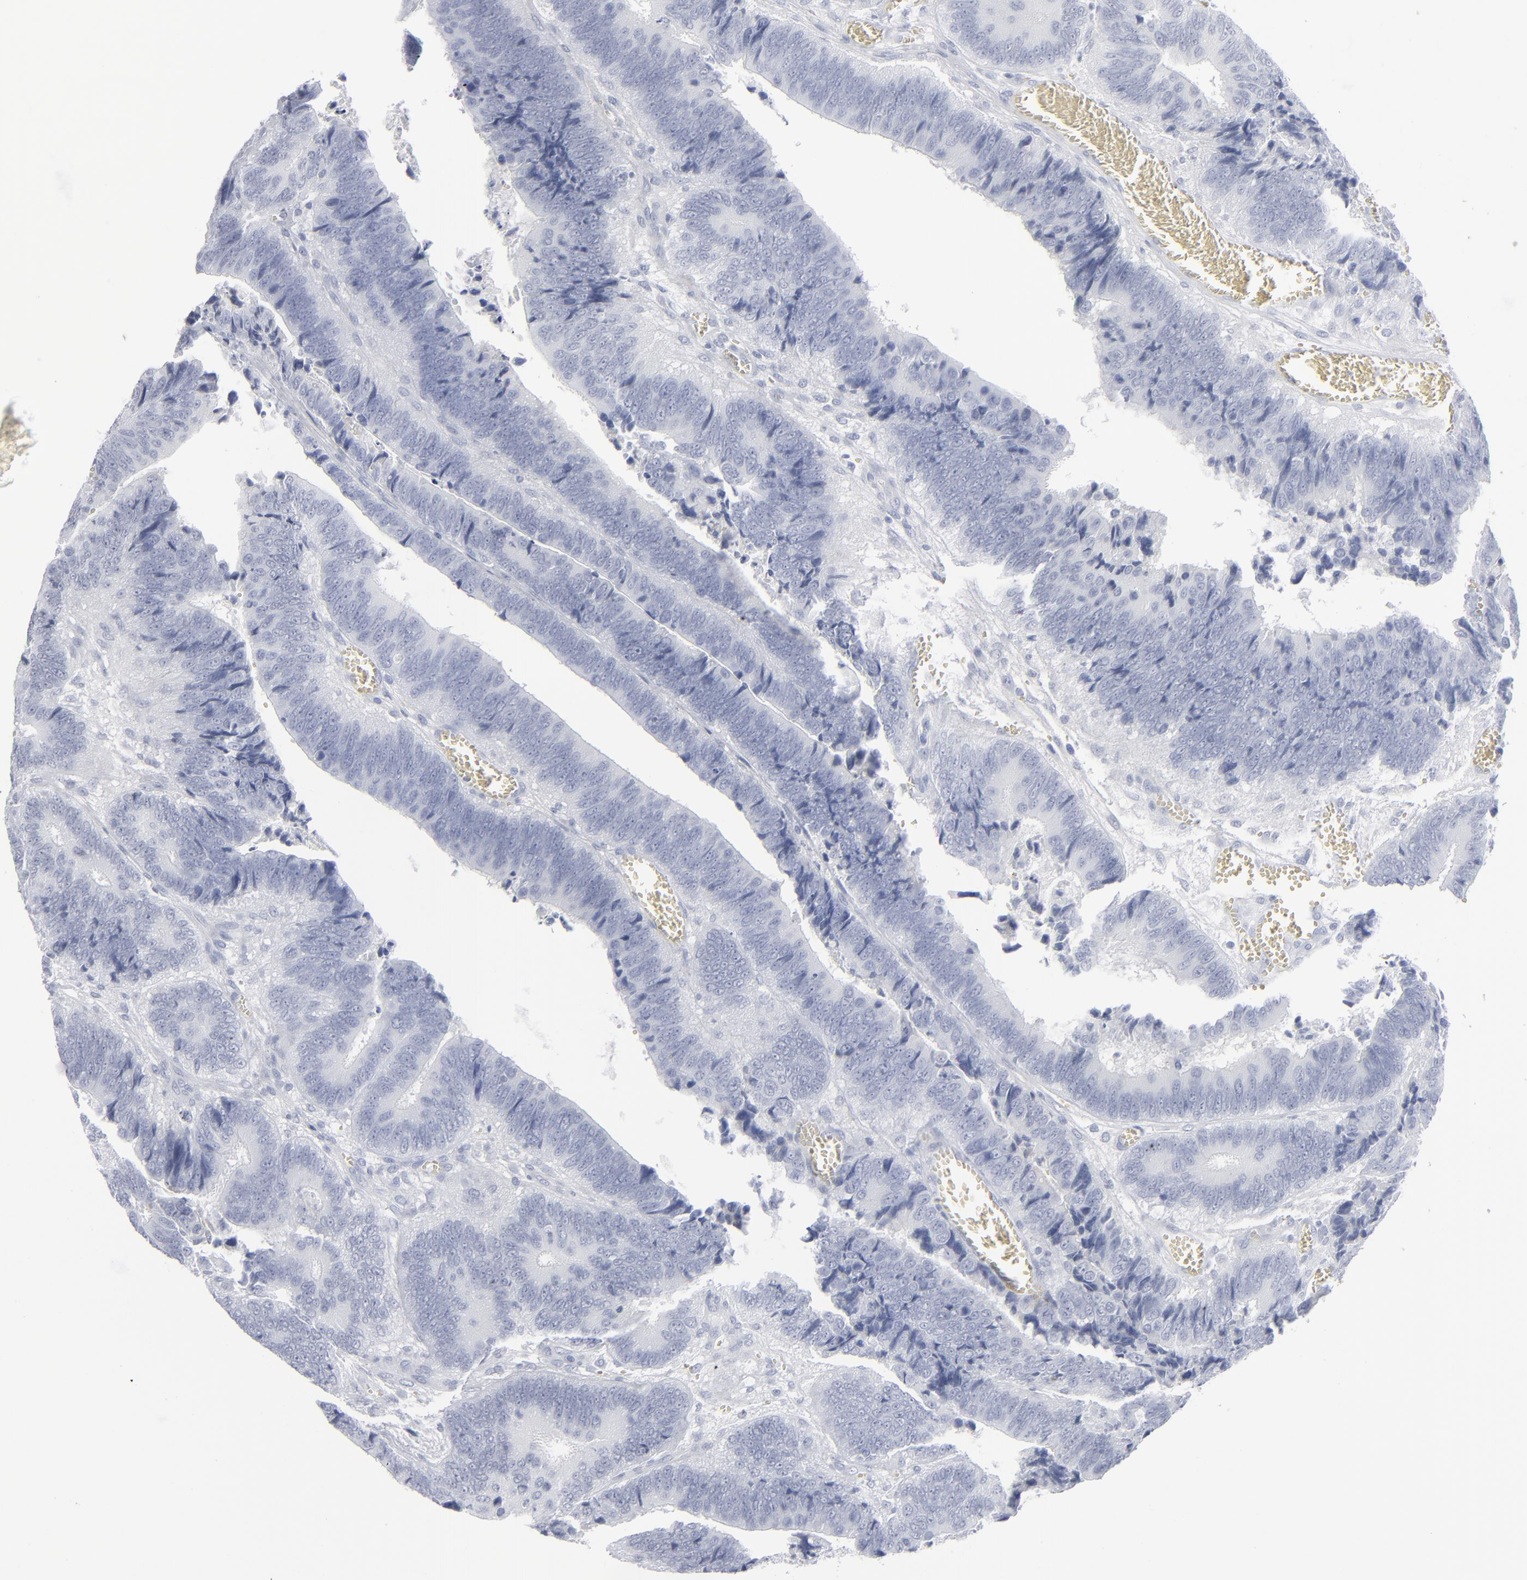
{"staining": {"intensity": "negative", "quantity": "none", "location": "none"}, "tissue": "colorectal cancer", "cell_type": "Tumor cells", "image_type": "cancer", "snomed": [{"axis": "morphology", "description": "Adenocarcinoma, NOS"}, {"axis": "topography", "description": "Colon"}], "caption": "This is an IHC image of human colorectal cancer (adenocarcinoma). There is no staining in tumor cells.", "gene": "MSLN", "patient": {"sex": "male", "age": 72}}